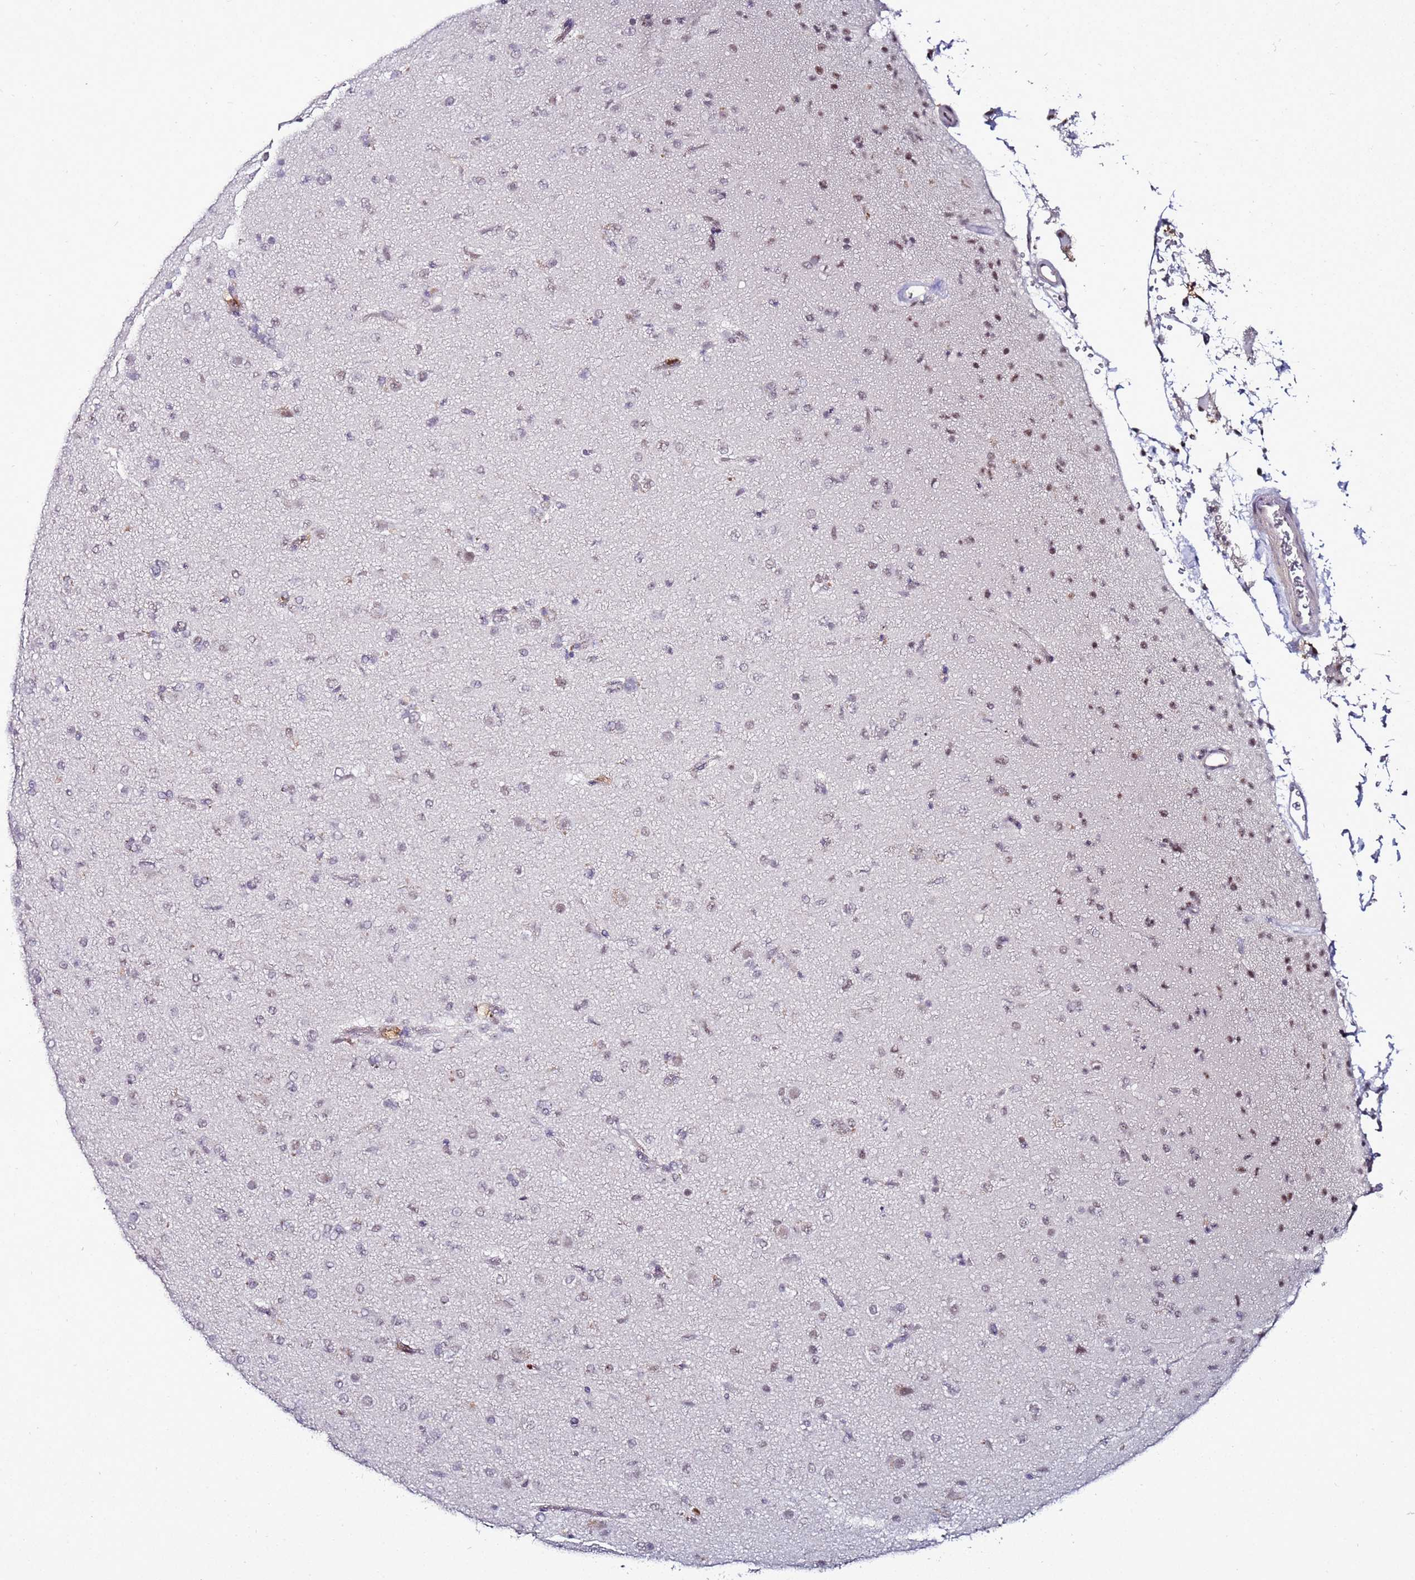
{"staining": {"intensity": "weak", "quantity": "<25%", "location": "nuclear"}, "tissue": "glioma", "cell_type": "Tumor cells", "image_type": "cancer", "snomed": [{"axis": "morphology", "description": "Glioma, malignant, Low grade"}, {"axis": "topography", "description": "Brain"}], "caption": "Tumor cells are negative for protein expression in human glioma. The staining is performed using DAB brown chromogen with nuclei counter-stained in using hematoxylin.", "gene": "PSMA7", "patient": {"sex": "male", "age": 65}}